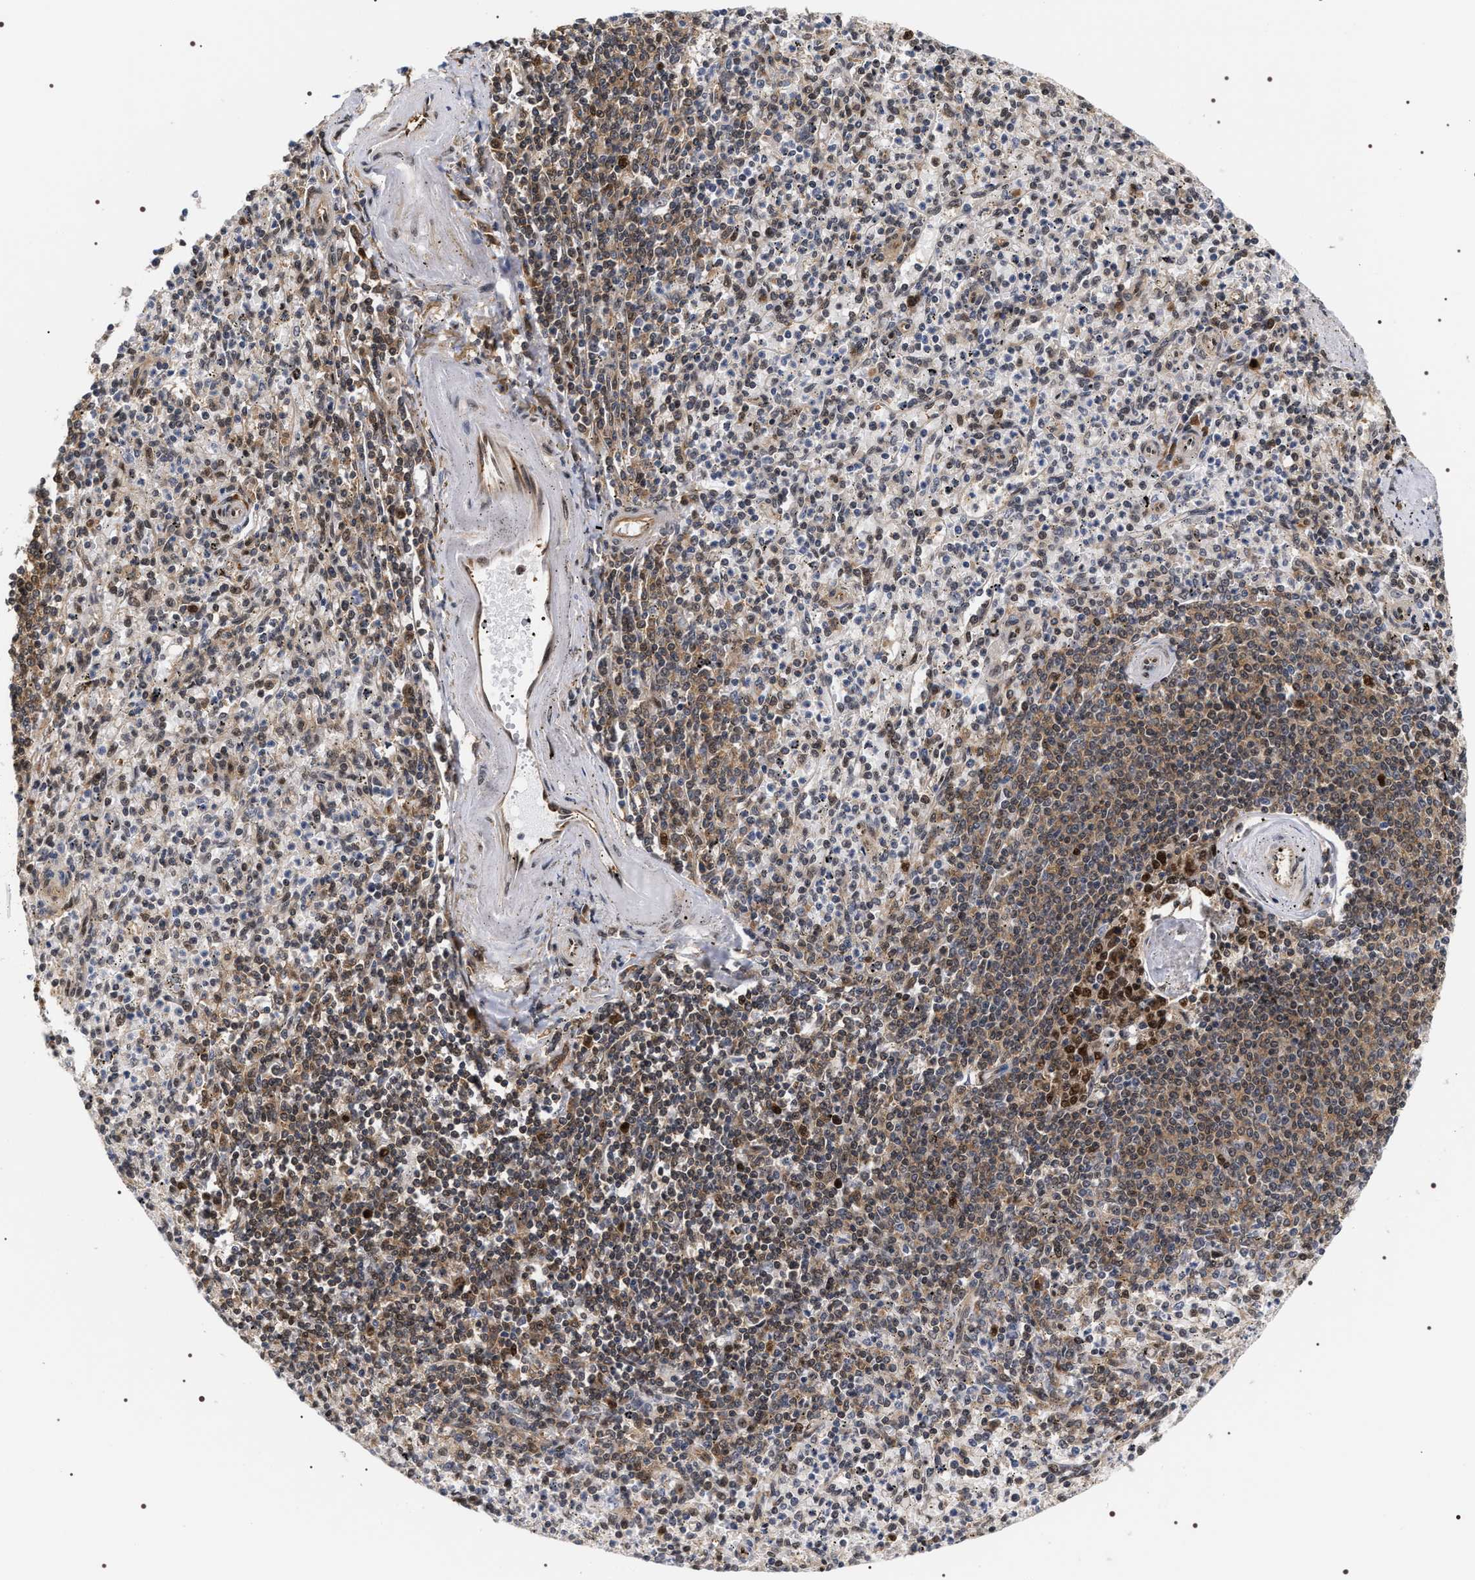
{"staining": {"intensity": "weak", "quantity": "<25%", "location": "nuclear"}, "tissue": "spleen", "cell_type": "Cells in red pulp", "image_type": "normal", "snomed": [{"axis": "morphology", "description": "Normal tissue, NOS"}, {"axis": "topography", "description": "Spleen"}], "caption": "The photomicrograph displays no staining of cells in red pulp in unremarkable spleen. Nuclei are stained in blue.", "gene": "BAG6", "patient": {"sex": "male", "age": 72}}